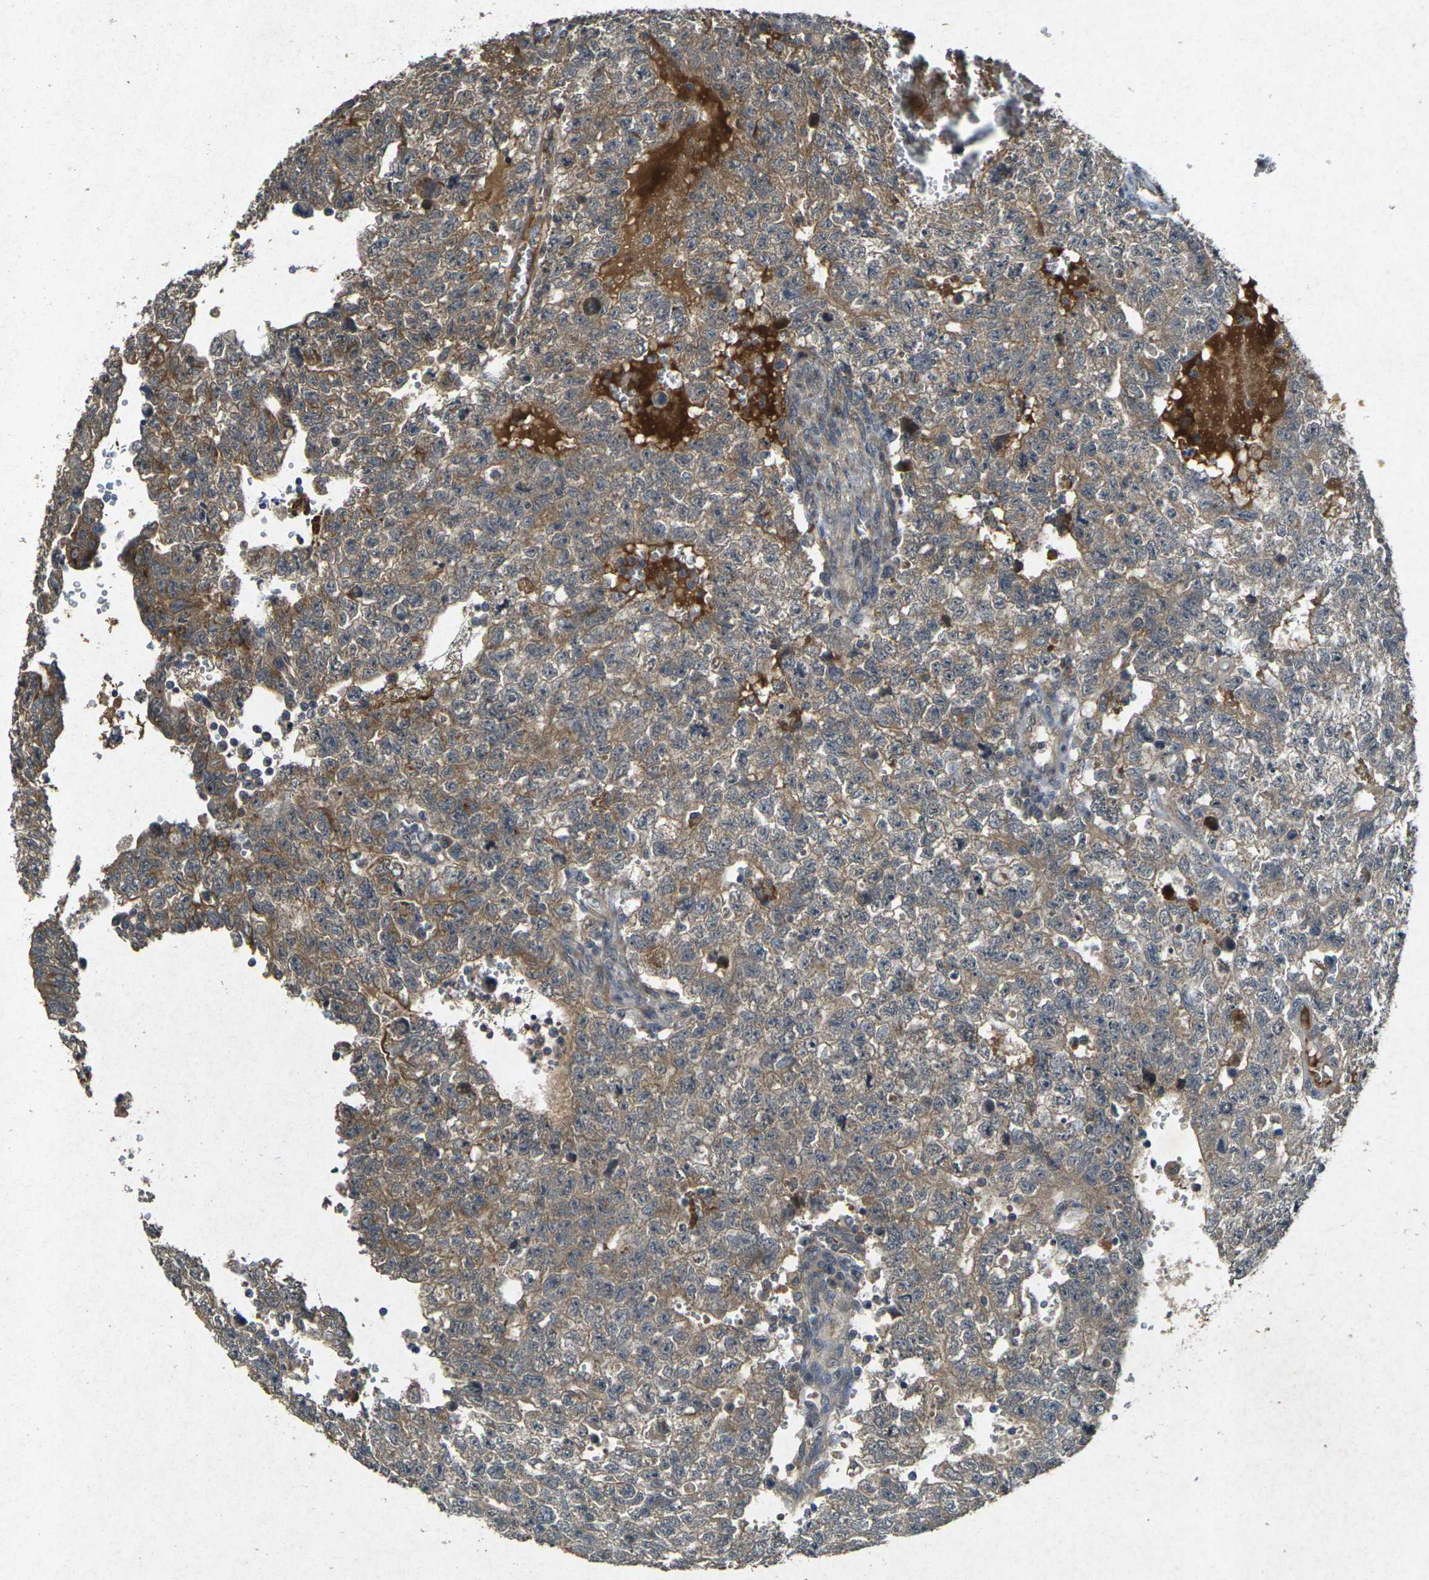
{"staining": {"intensity": "moderate", "quantity": ">75%", "location": "cytoplasmic/membranous"}, "tissue": "testis cancer", "cell_type": "Tumor cells", "image_type": "cancer", "snomed": [{"axis": "morphology", "description": "Seminoma, NOS"}, {"axis": "morphology", "description": "Carcinoma, Embryonal, NOS"}, {"axis": "topography", "description": "Testis"}], "caption": "Testis seminoma tissue reveals moderate cytoplasmic/membranous positivity in approximately >75% of tumor cells, visualized by immunohistochemistry. (Stains: DAB (3,3'-diaminobenzidine) in brown, nuclei in blue, Microscopy: brightfield microscopy at high magnification).", "gene": "RGMA", "patient": {"sex": "male", "age": 38}}